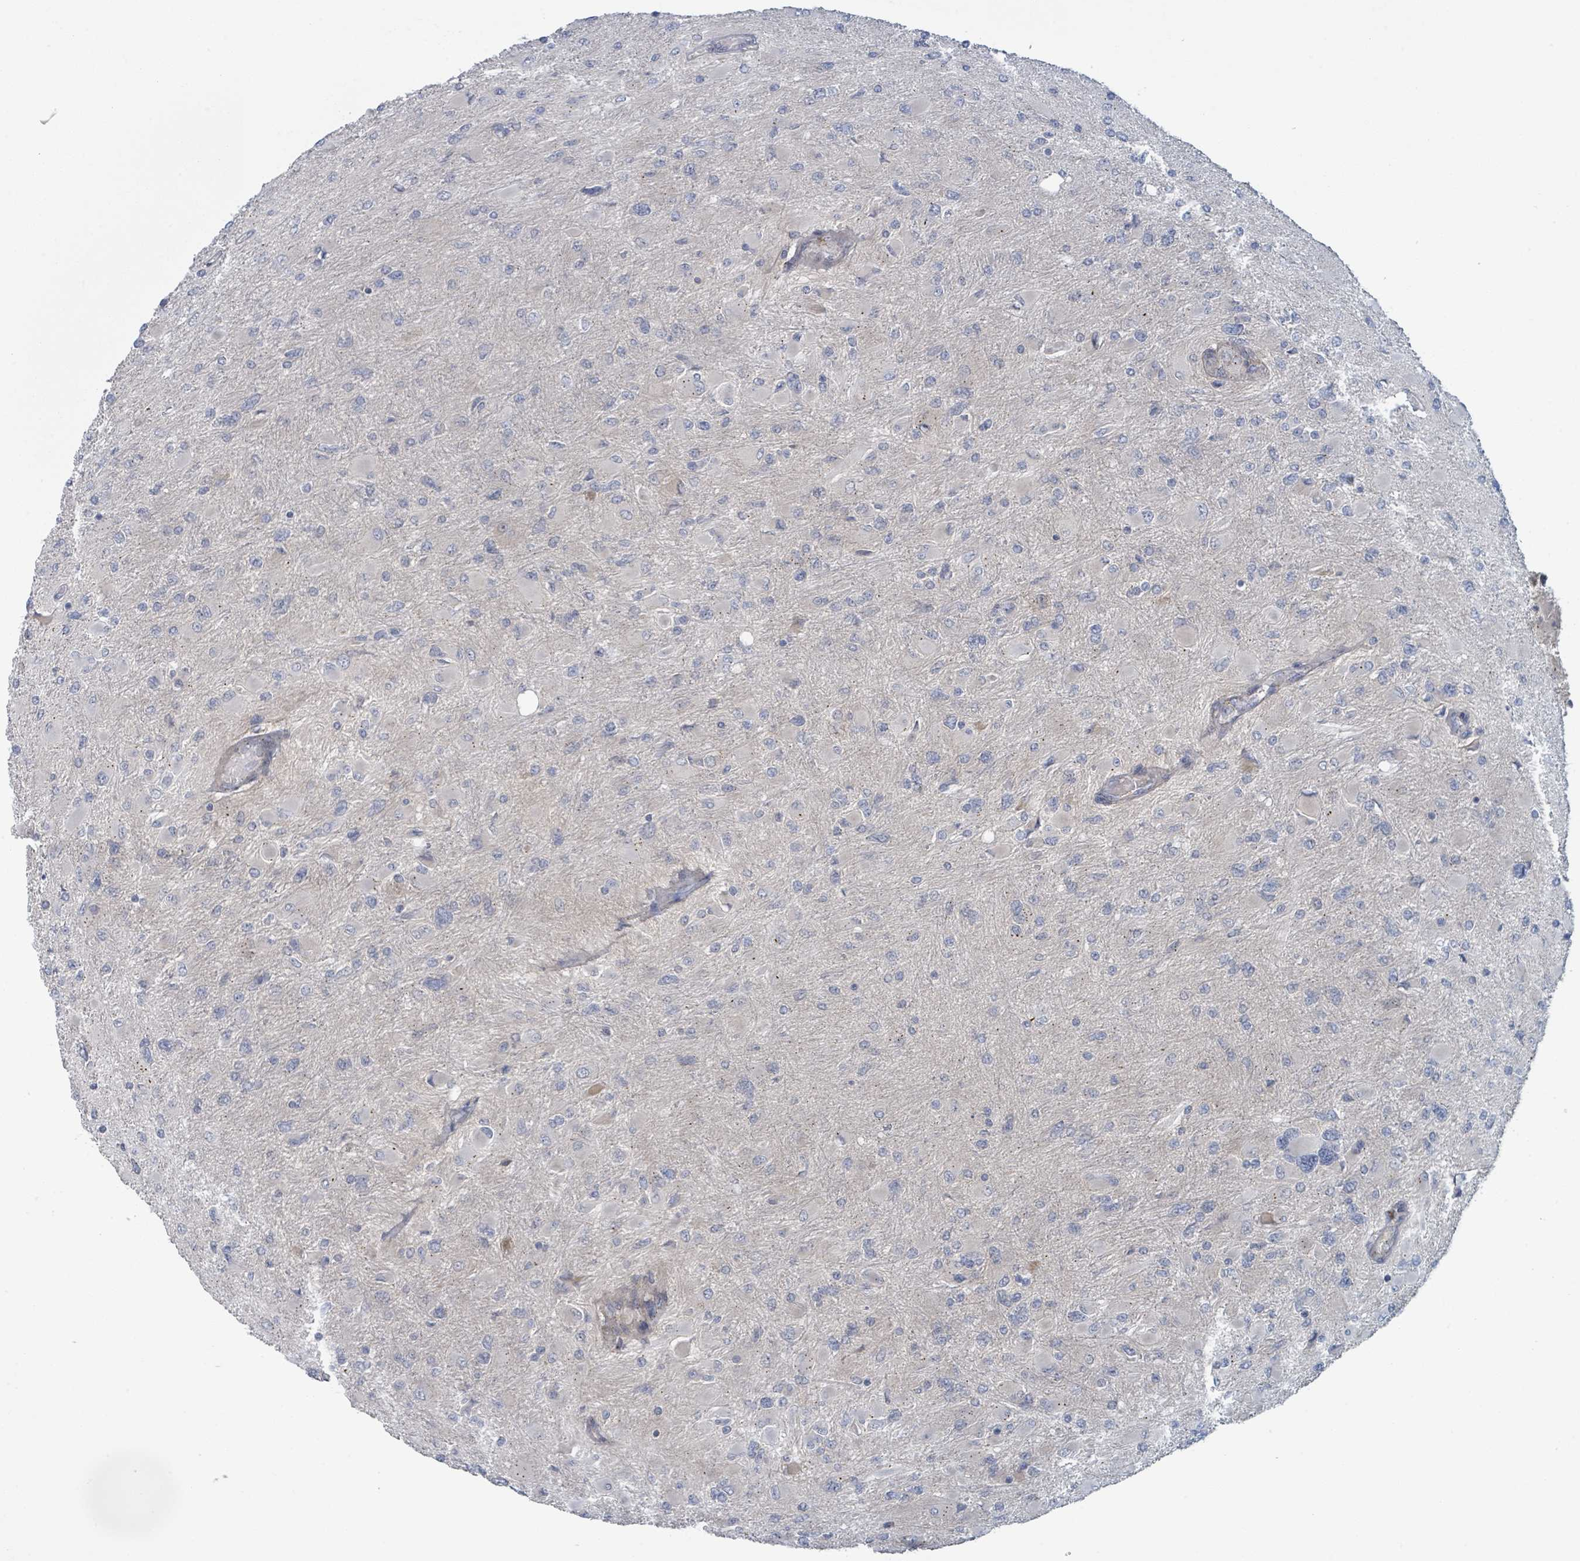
{"staining": {"intensity": "negative", "quantity": "none", "location": "none"}, "tissue": "glioma", "cell_type": "Tumor cells", "image_type": "cancer", "snomed": [{"axis": "morphology", "description": "Glioma, malignant, High grade"}, {"axis": "topography", "description": "Cerebral cortex"}], "caption": "Immunohistochemical staining of human glioma shows no significant staining in tumor cells.", "gene": "COL5A3", "patient": {"sex": "female", "age": 36}}